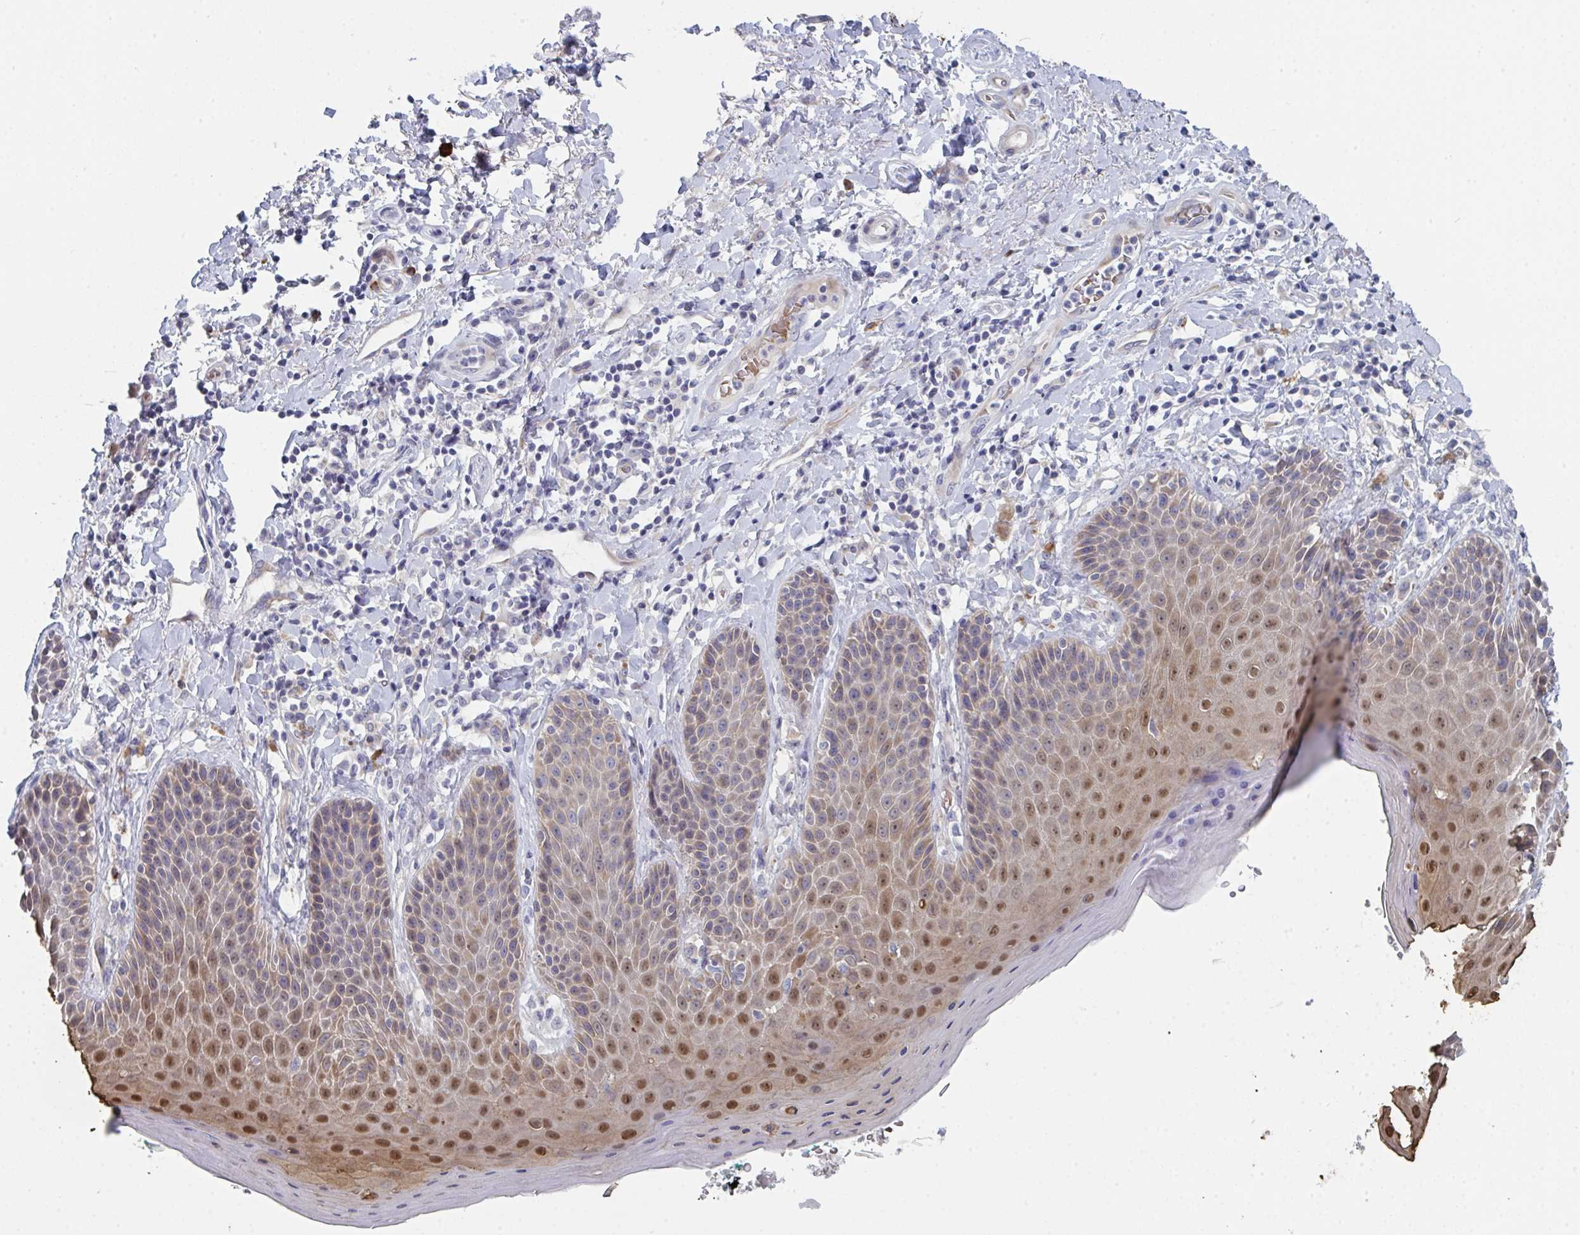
{"staining": {"intensity": "moderate", "quantity": "<25%", "location": "nuclear"}, "tissue": "skin", "cell_type": "Epidermal cells", "image_type": "normal", "snomed": [{"axis": "morphology", "description": "Normal tissue, NOS"}, {"axis": "topography", "description": "Anal"}, {"axis": "topography", "description": "Peripheral nerve tissue"}], "caption": "Epidermal cells exhibit low levels of moderate nuclear staining in approximately <25% of cells in normal skin.", "gene": "ZNF684", "patient": {"sex": "male", "age": 51}}